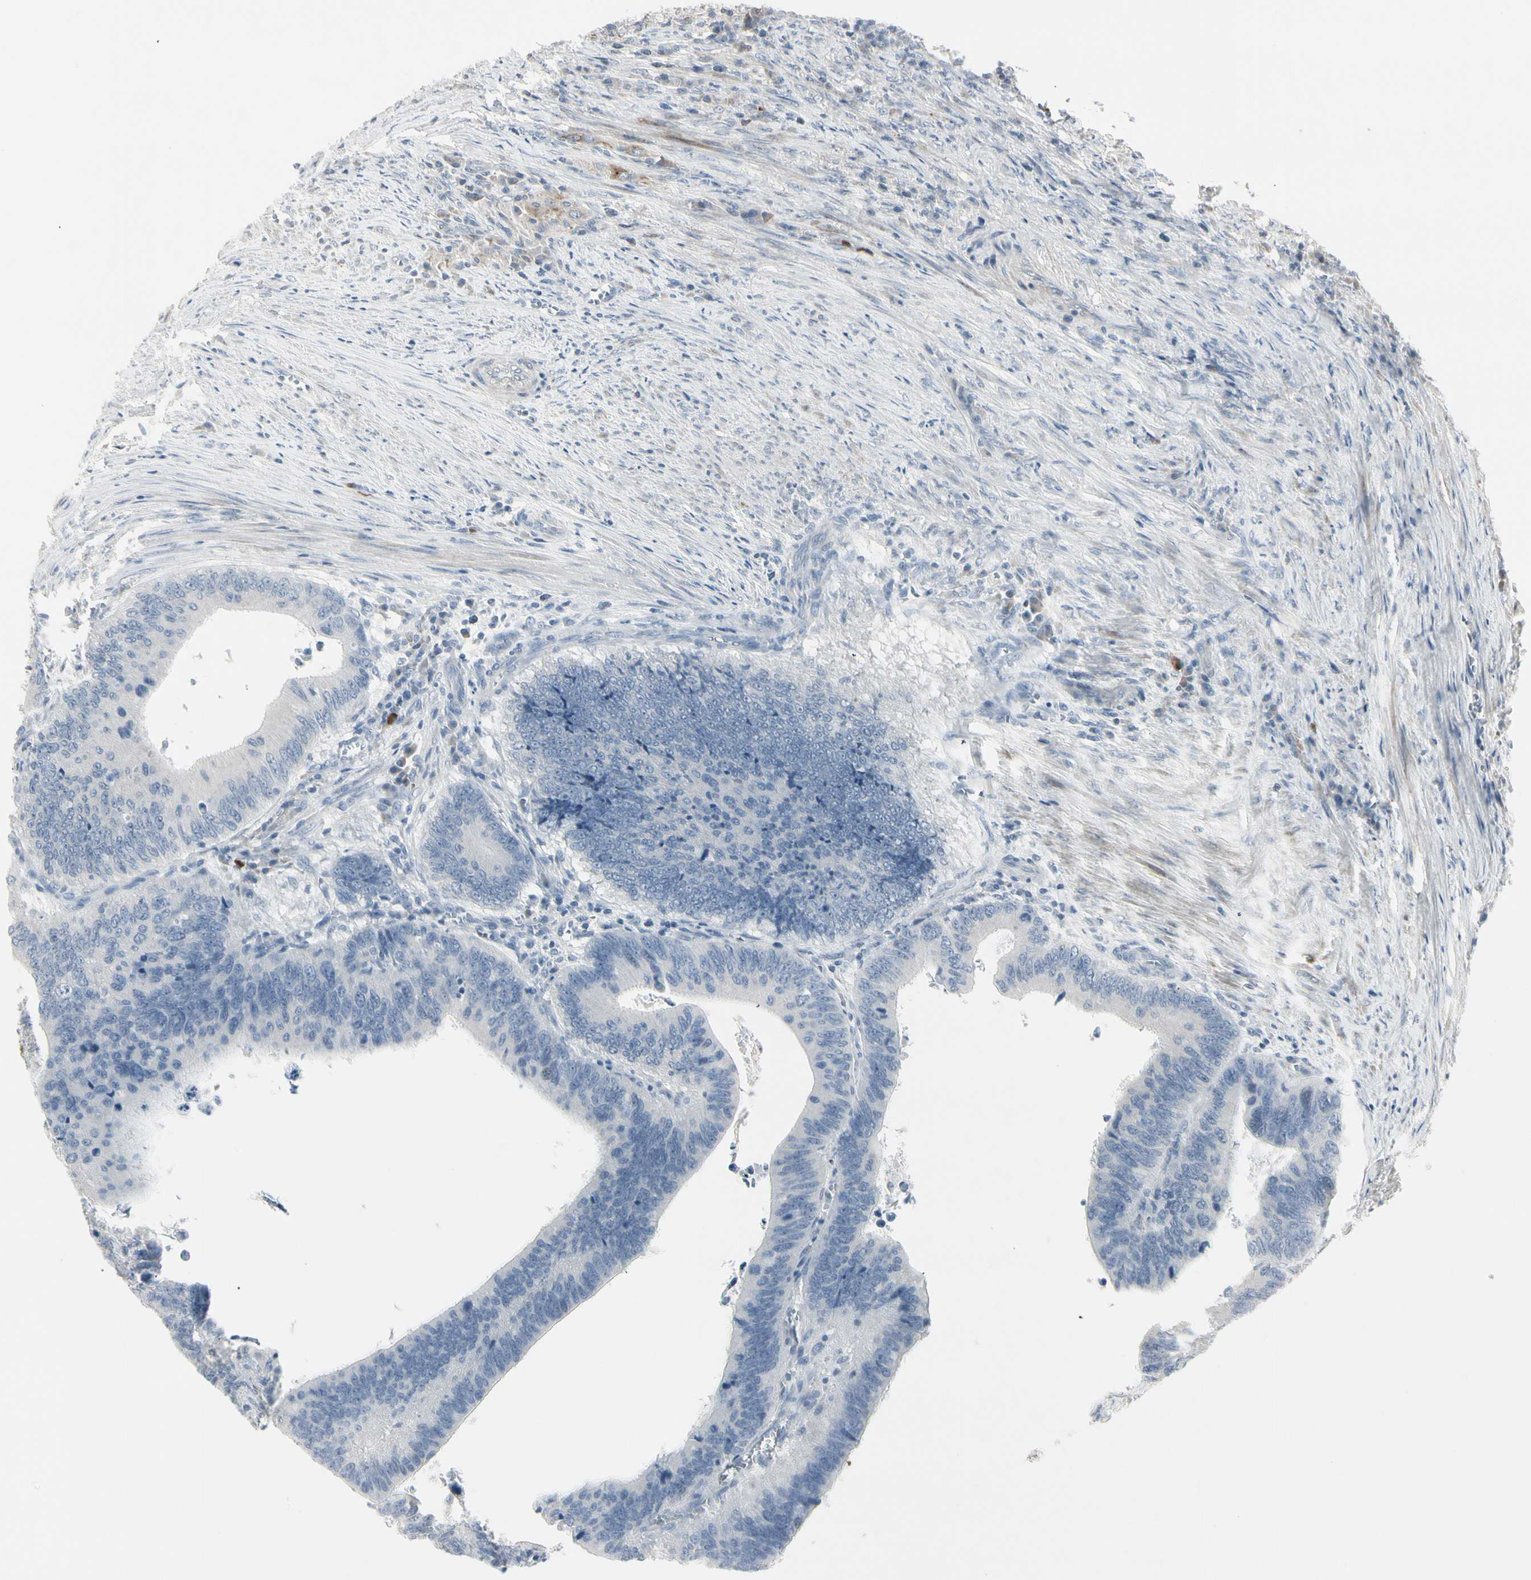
{"staining": {"intensity": "negative", "quantity": "none", "location": "none"}, "tissue": "colorectal cancer", "cell_type": "Tumor cells", "image_type": "cancer", "snomed": [{"axis": "morphology", "description": "Adenocarcinoma, NOS"}, {"axis": "topography", "description": "Colon"}], "caption": "Immunohistochemical staining of colorectal cancer demonstrates no significant staining in tumor cells.", "gene": "DMPK", "patient": {"sex": "male", "age": 72}}